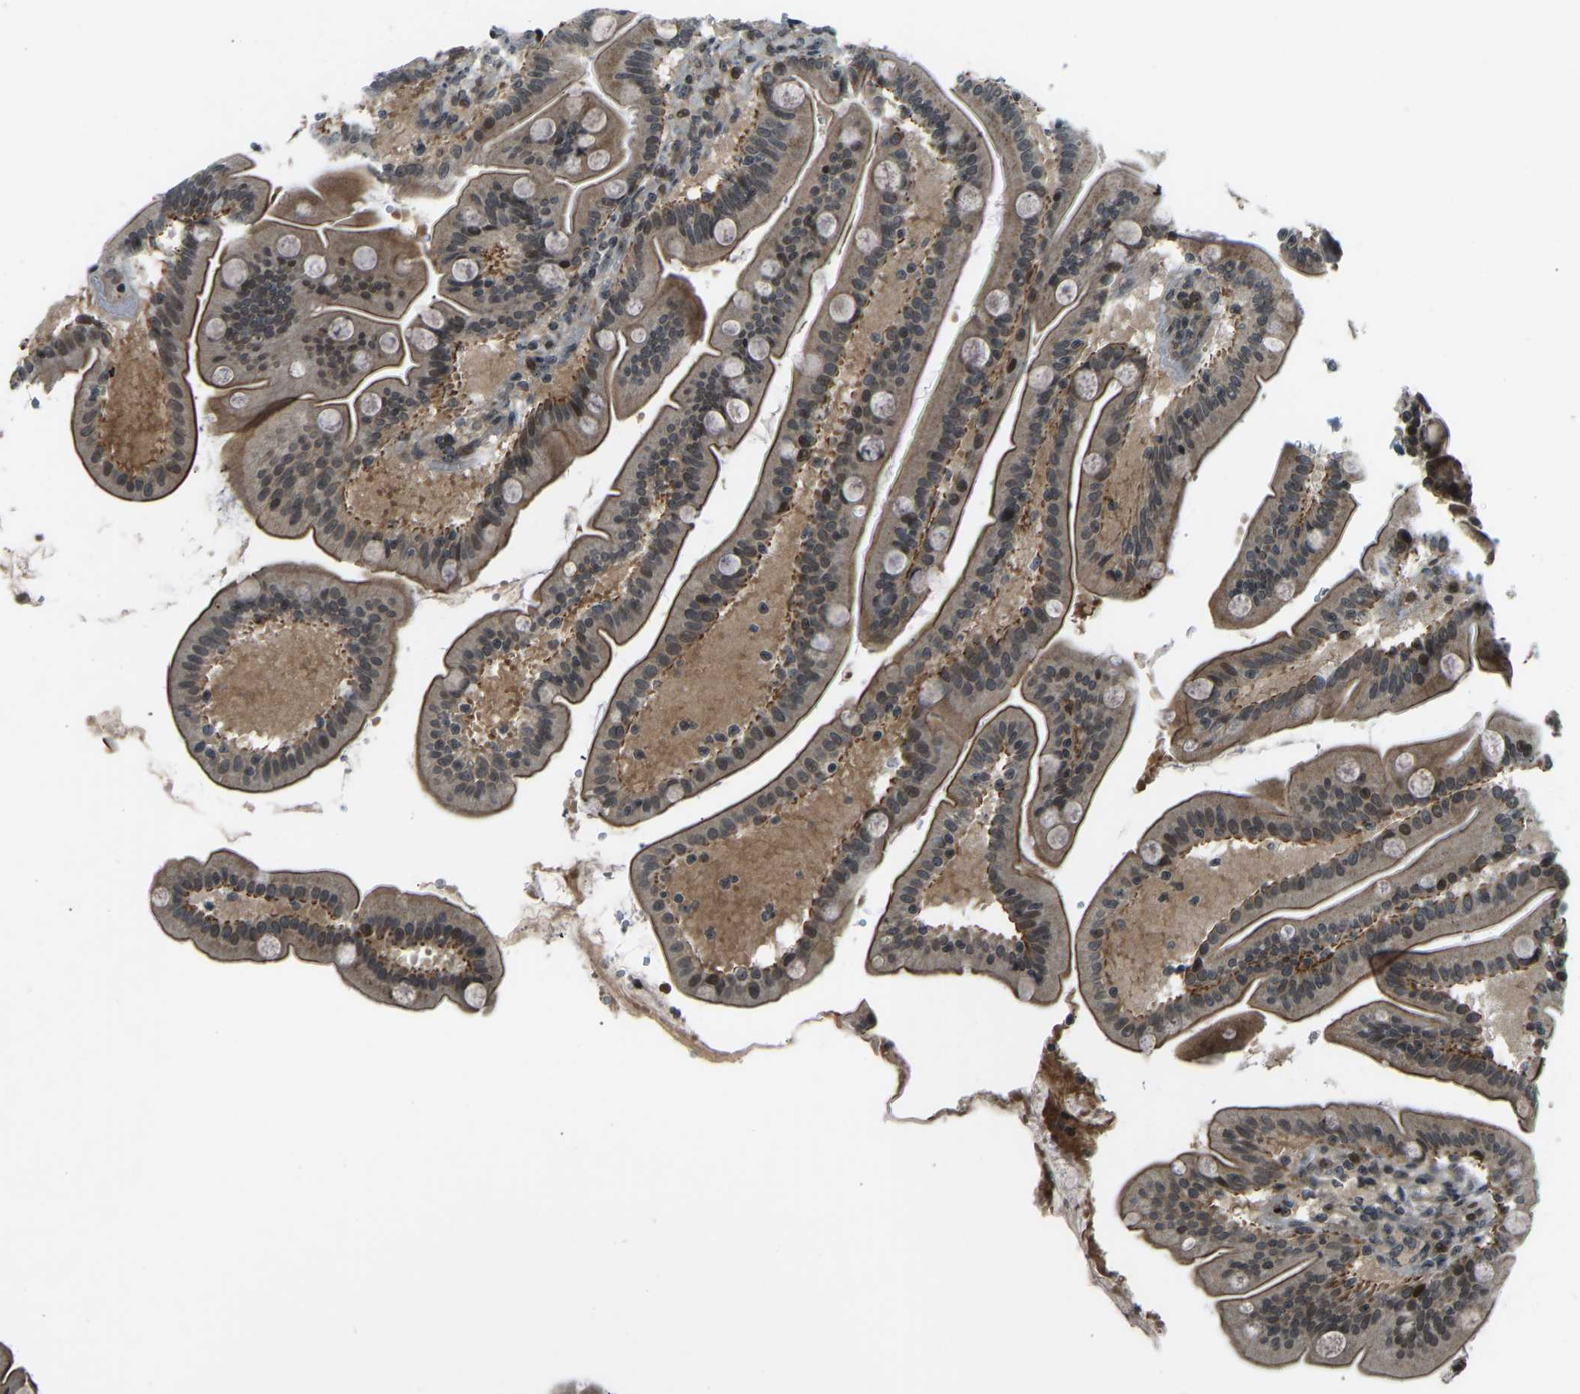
{"staining": {"intensity": "moderate", "quantity": ">75%", "location": "cytoplasmic/membranous,nuclear"}, "tissue": "duodenum", "cell_type": "Glandular cells", "image_type": "normal", "snomed": [{"axis": "morphology", "description": "Normal tissue, NOS"}, {"axis": "topography", "description": "Duodenum"}], "caption": "Protein analysis of benign duodenum exhibits moderate cytoplasmic/membranous,nuclear positivity in about >75% of glandular cells.", "gene": "SVOPL", "patient": {"sex": "male", "age": 54}}